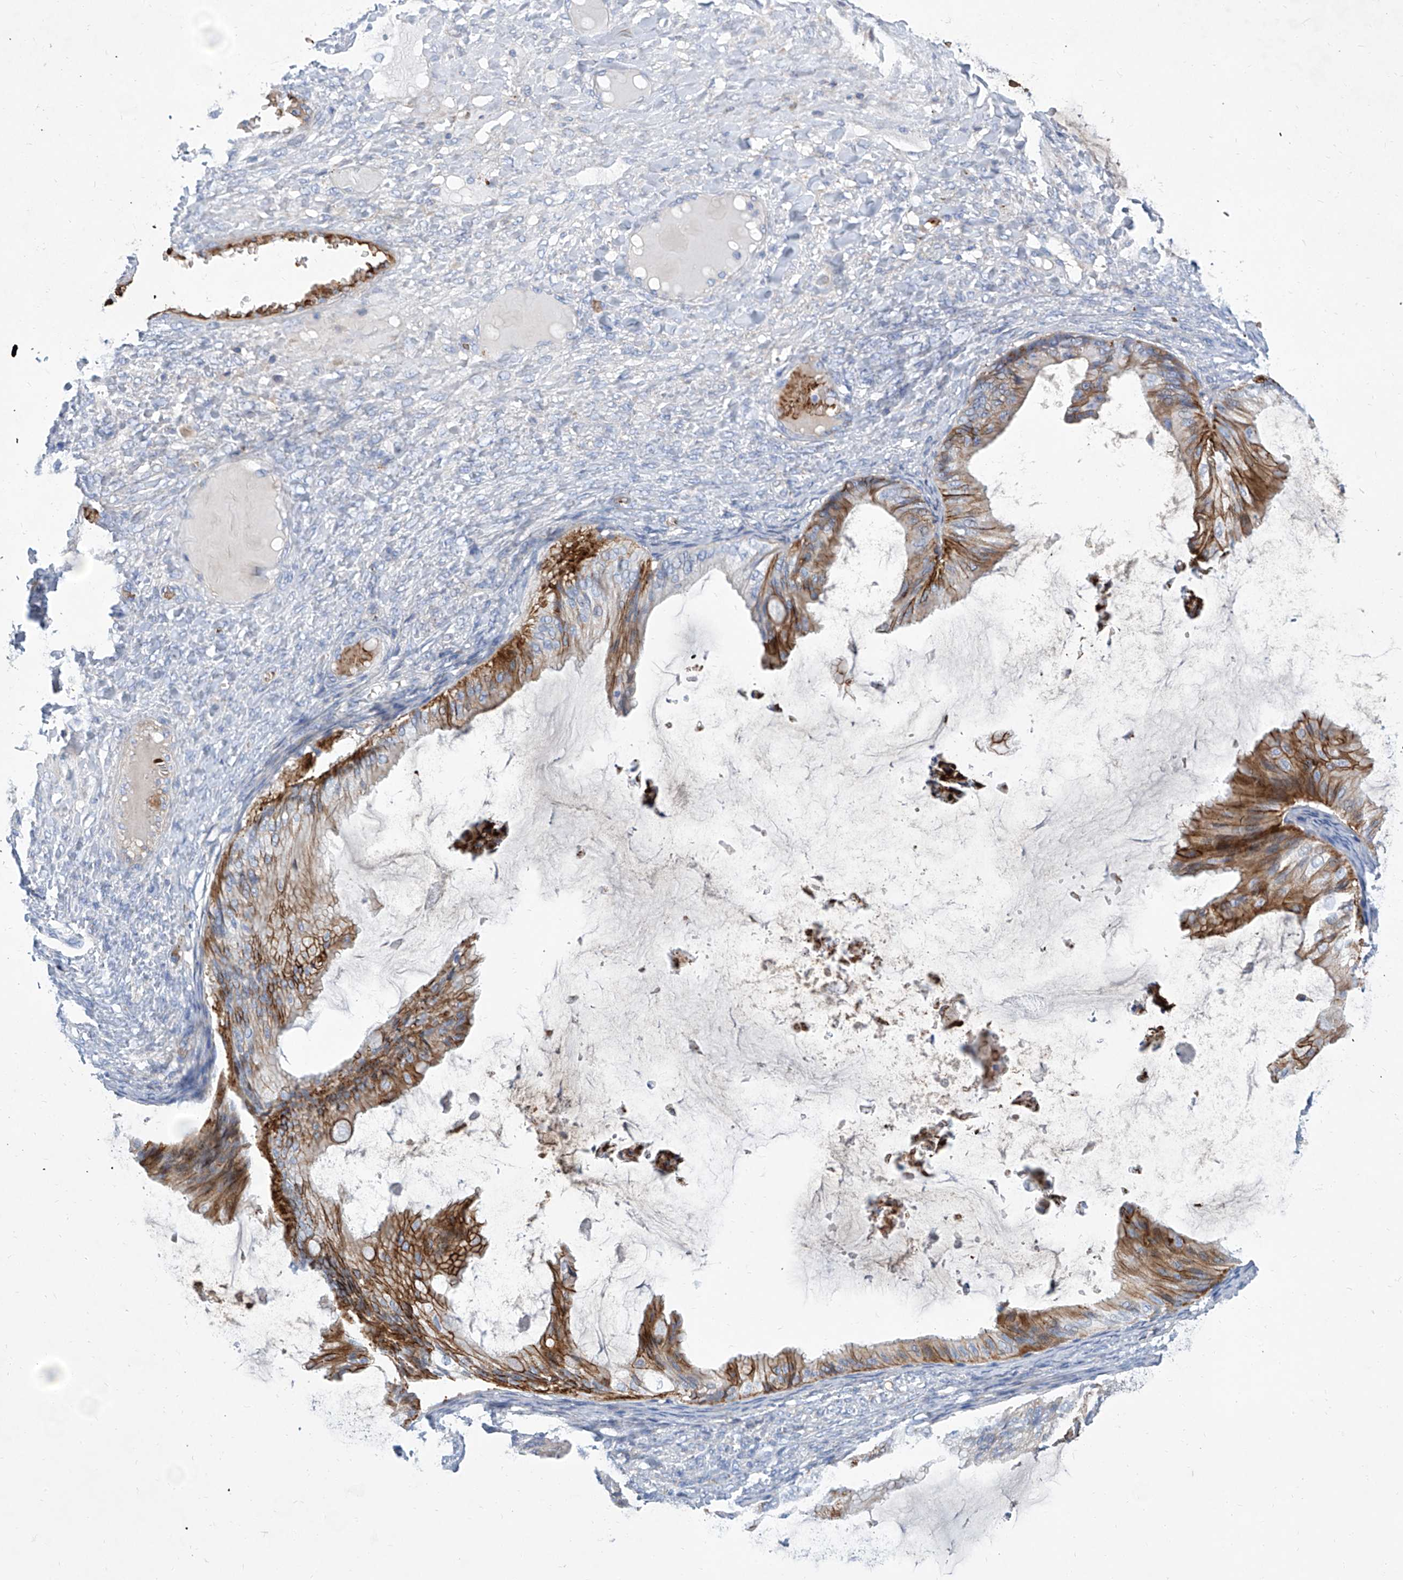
{"staining": {"intensity": "moderate", "quantity": ">75%", "location": "cytoplasmic/membranous"}, "tissue": "ovarian cancer", "cell_type": "Tumor cells", "image_type": "cancer", "snomed": [{"axis": "morphology", "description": "Cystadenocarcinoma, mucinous, NOS"}, {"axis": "topography", "description": "Ovary"}], "caption": "Moderate cytoplasmic/membranous protein expression is appreciated in approximately >75% of tumor cells in ovarian mucinous cystadenocarcinoma.", "gene": "FPR2", "patient": {"sex": "female", "age": 61}}